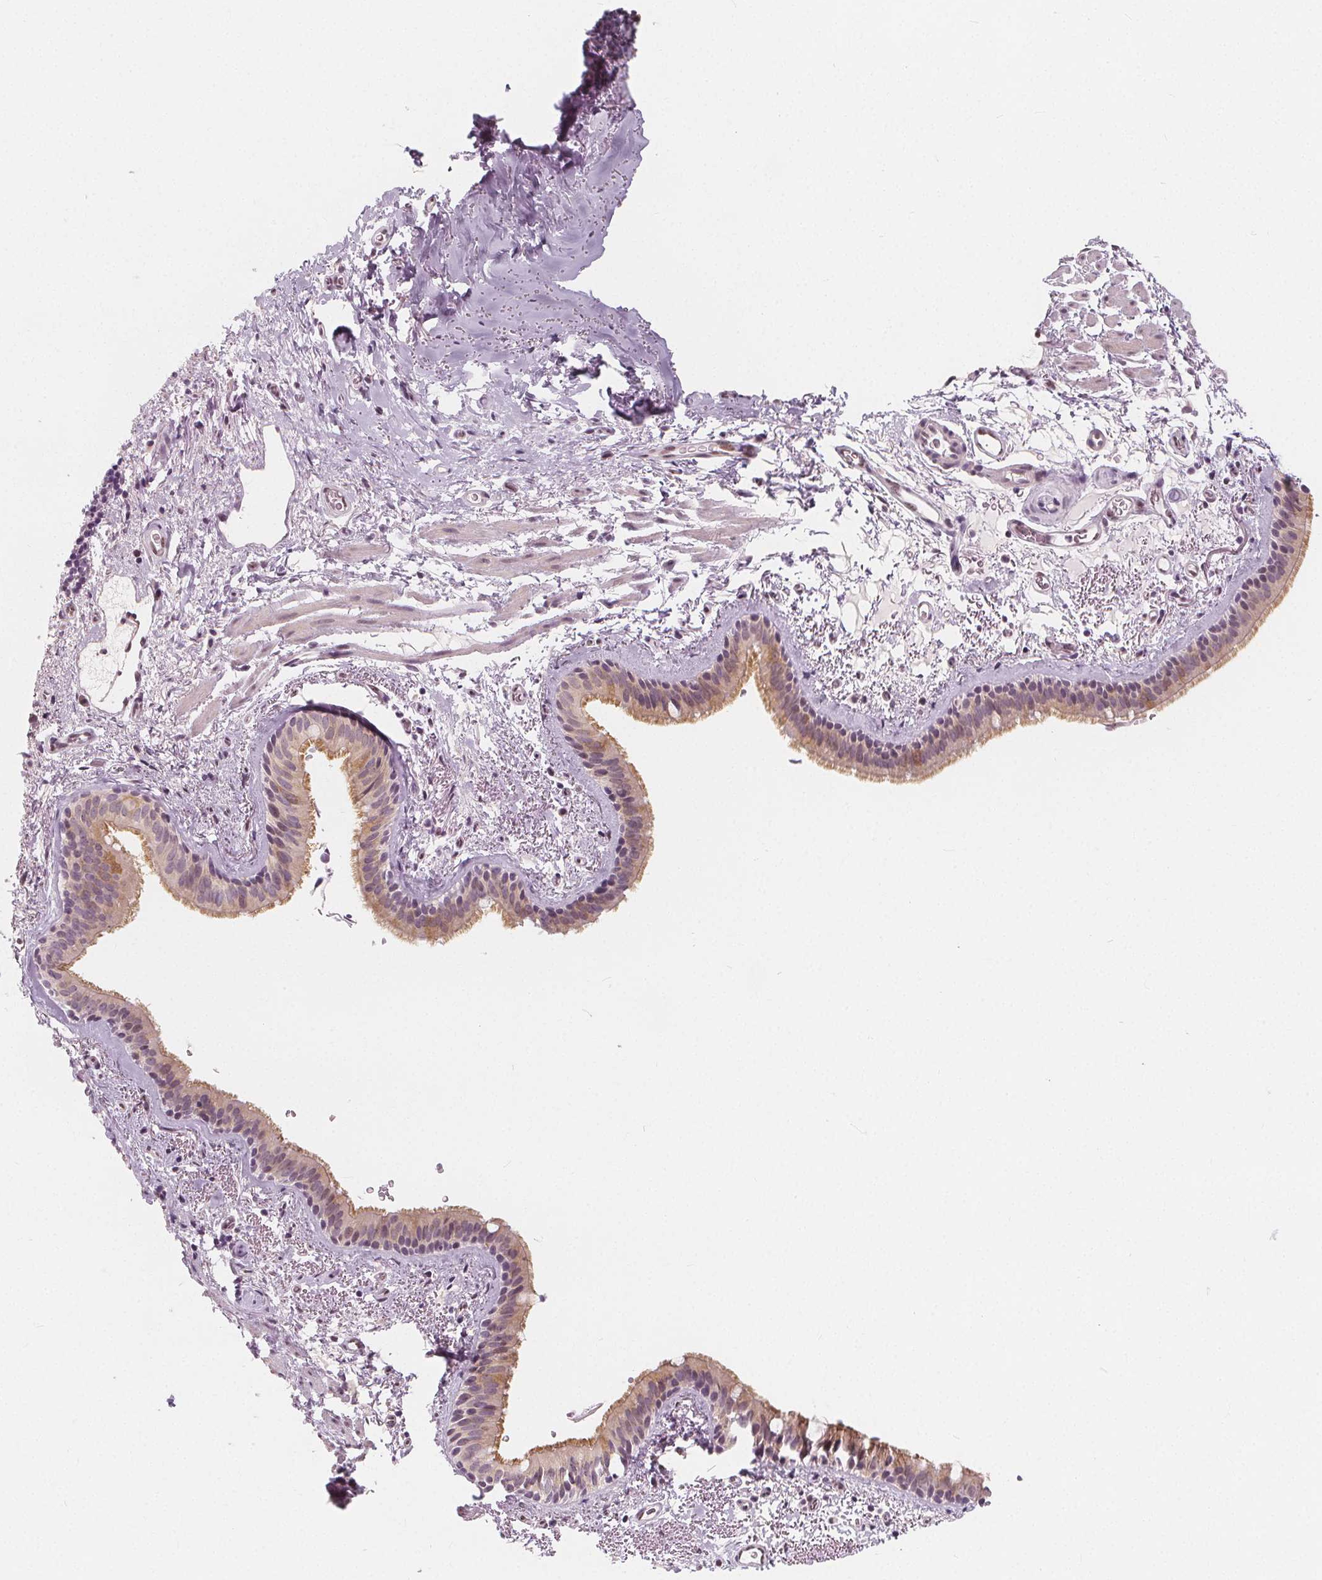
{"staining": {"intensity": "weak", "quantity": ">75%", "location": "cytoplasmic/membranous"}, "tissue": "bronchus", "cell_type": "Respiratory epithelial cells", "image_type": "normal", "snomed": [{"axis": "morphology", "description": "Normal tissue, NOS"}, {"axis": "topography", "description": "Bronchus"}], "caption": "Immunohistochemistry image of unremarkable bronchus stained for a protein (brown), which demonstrates low levels of weak cytoplasmic/membranous staining in approximately >75% of respiratory epithelial cells.", "gene": "DRC3", "patient": {"sex": "female", "age": 61}}